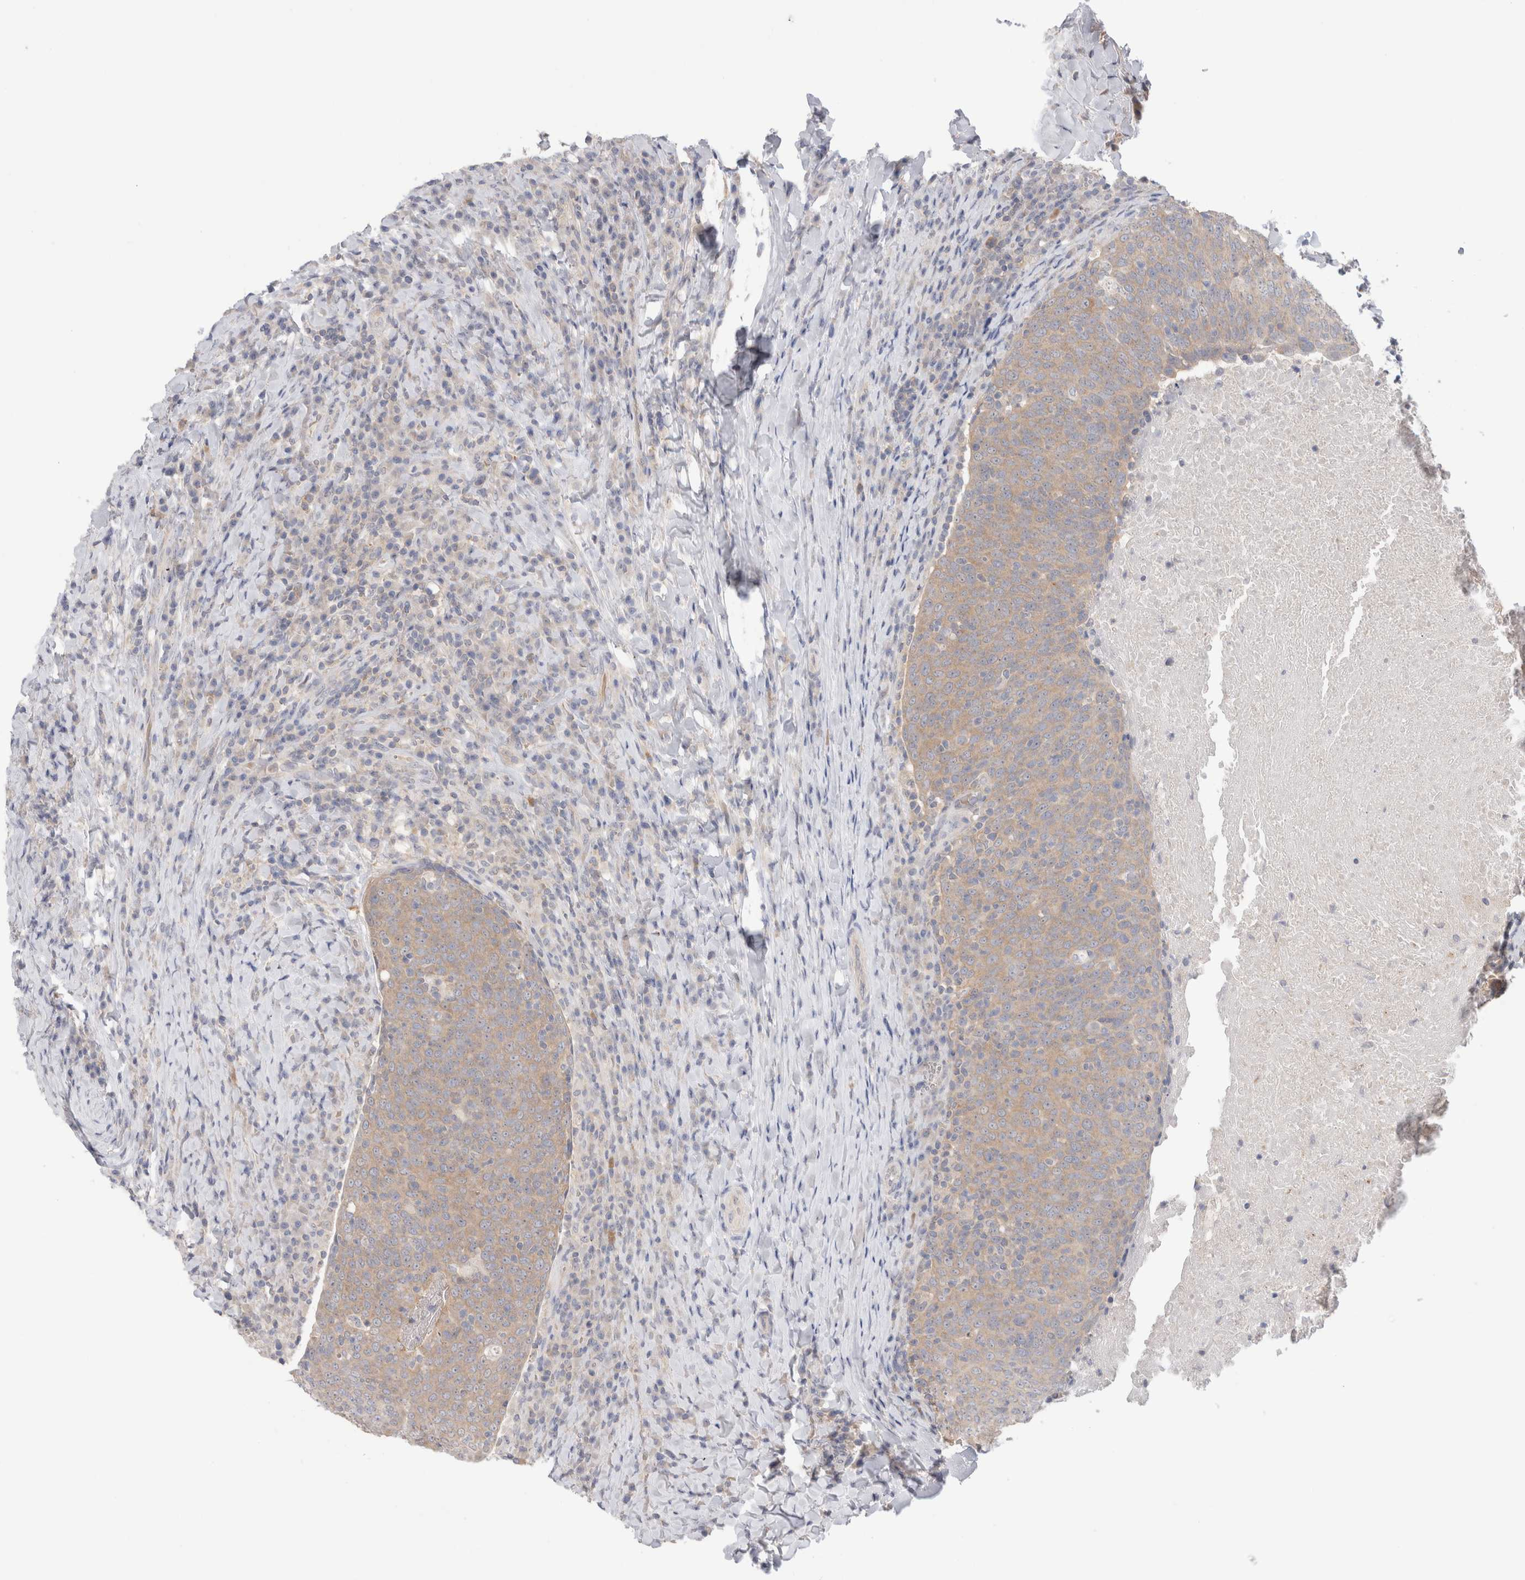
{"staining": {"intensity": "weak", "quantity": ">75%", "location": "cytoplasmic/membranous"}, "tissue": "head and neck cancer", "cell_type": "Tumor cells", "image_type": "cancer", "snomed": [{"axis": "morphology", "description": "Squamous cell carcinoma, NOS"}, {"axis": "morphology", "description": "Squamous cell carcinoma, metastatic, NOS"}, {"axis": "topography", "description": "Lymph node"}, {"axis": "topography", "description": "Head-Neck"}], "caption": "Head and neck metastatic squamous cell carcinoma stained for a protein (brown) reveals weak cytoplasmic/membranous positive positivity in approximately >75% of tumor cells.", "gene": "NDOR1", "patient": {"sex": "male", "age": 62}}